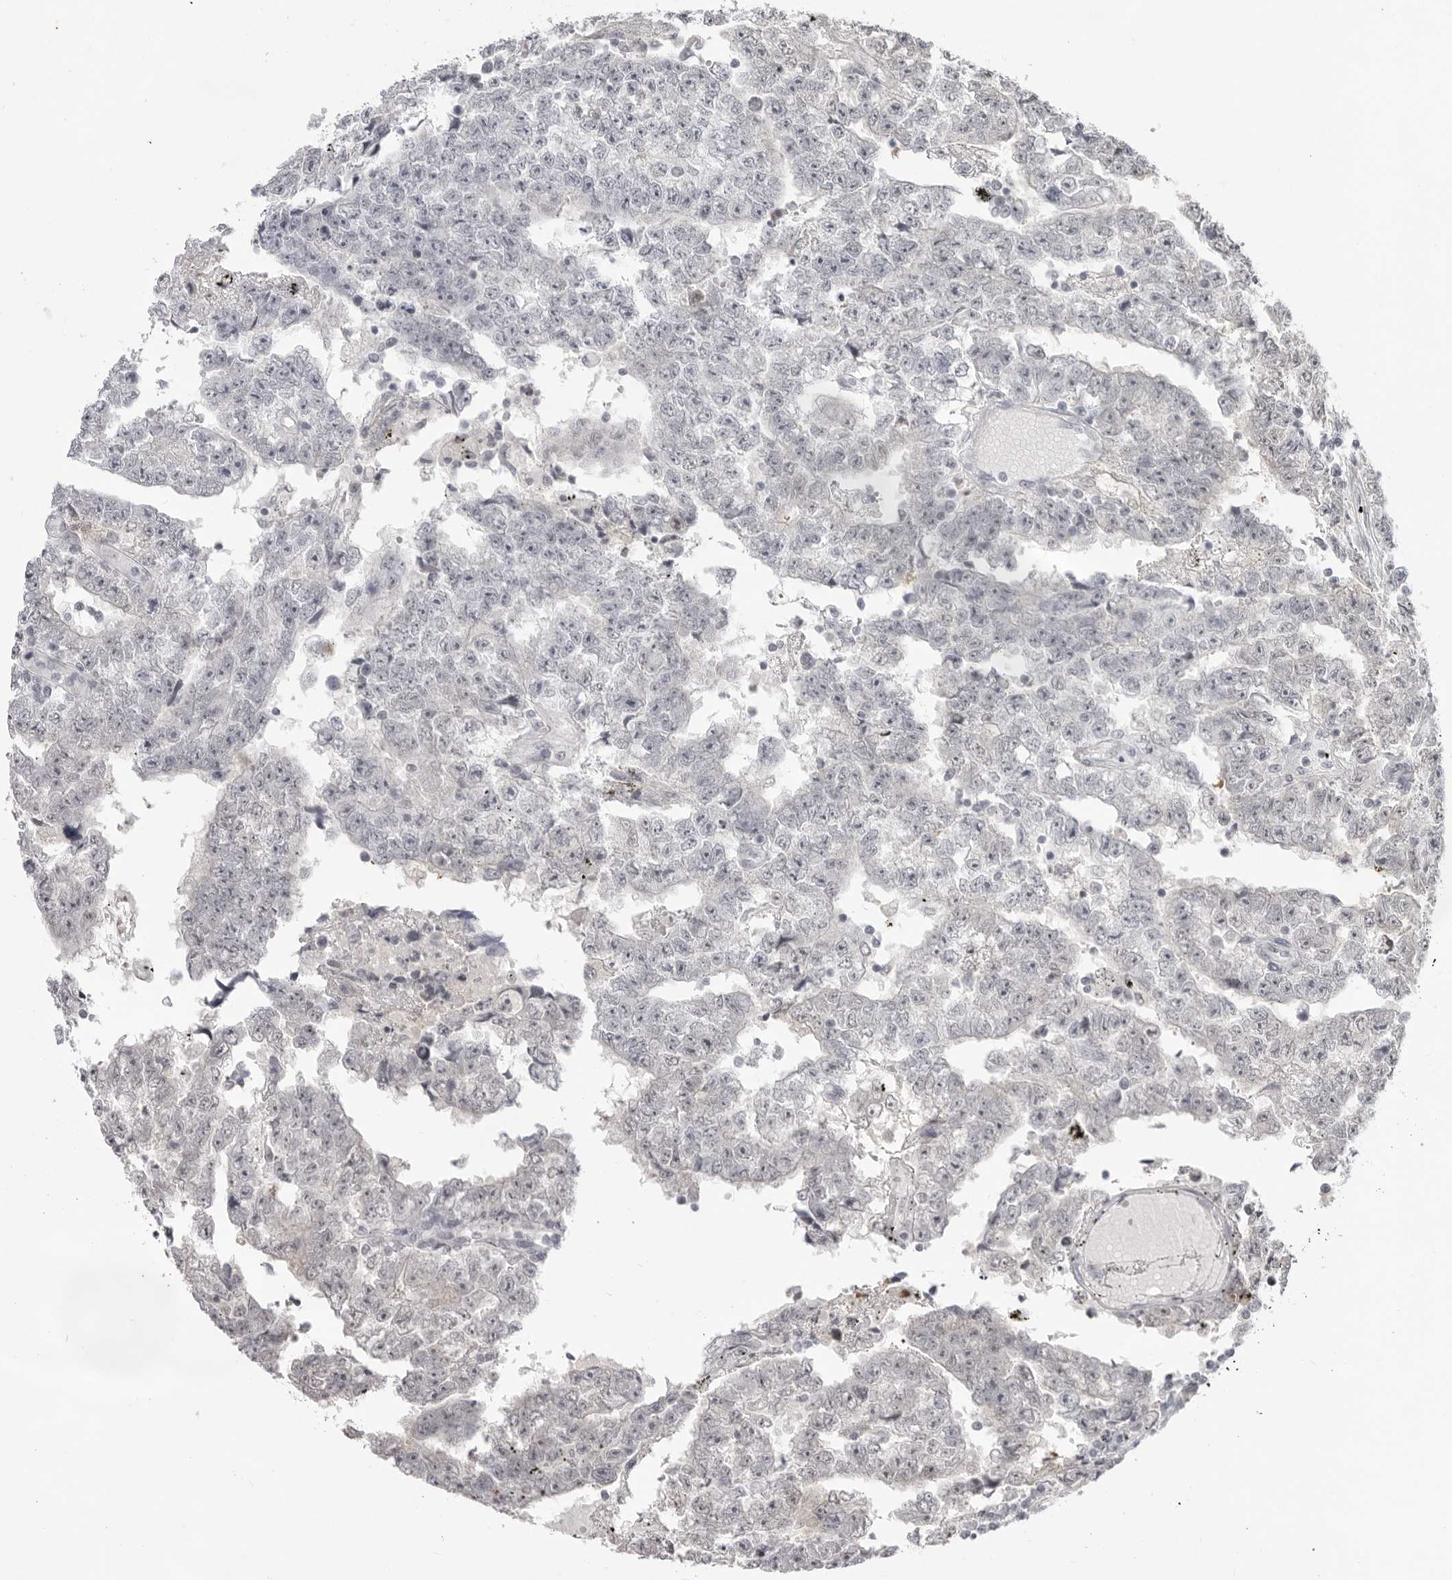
{"staining": {"intensity": "negative", "quantity": "none", "location": "none"}, "tissue": "testis cancer", "cell_type": "Tumor cells", "image_type": "cancer", "snomed": [{"axis": "morphology", "description": "Carcinoma, Embryonal, NOS"}, {"axis": "topography", "description": "Testis"}], "caption": "Testis cancer (embryonal carcinoma) was stained to show a protein in brown. There is no significant positivity in tumor cells.", "gene": "SRGAP2", "patient": {"sex": "male", "age": 25}}